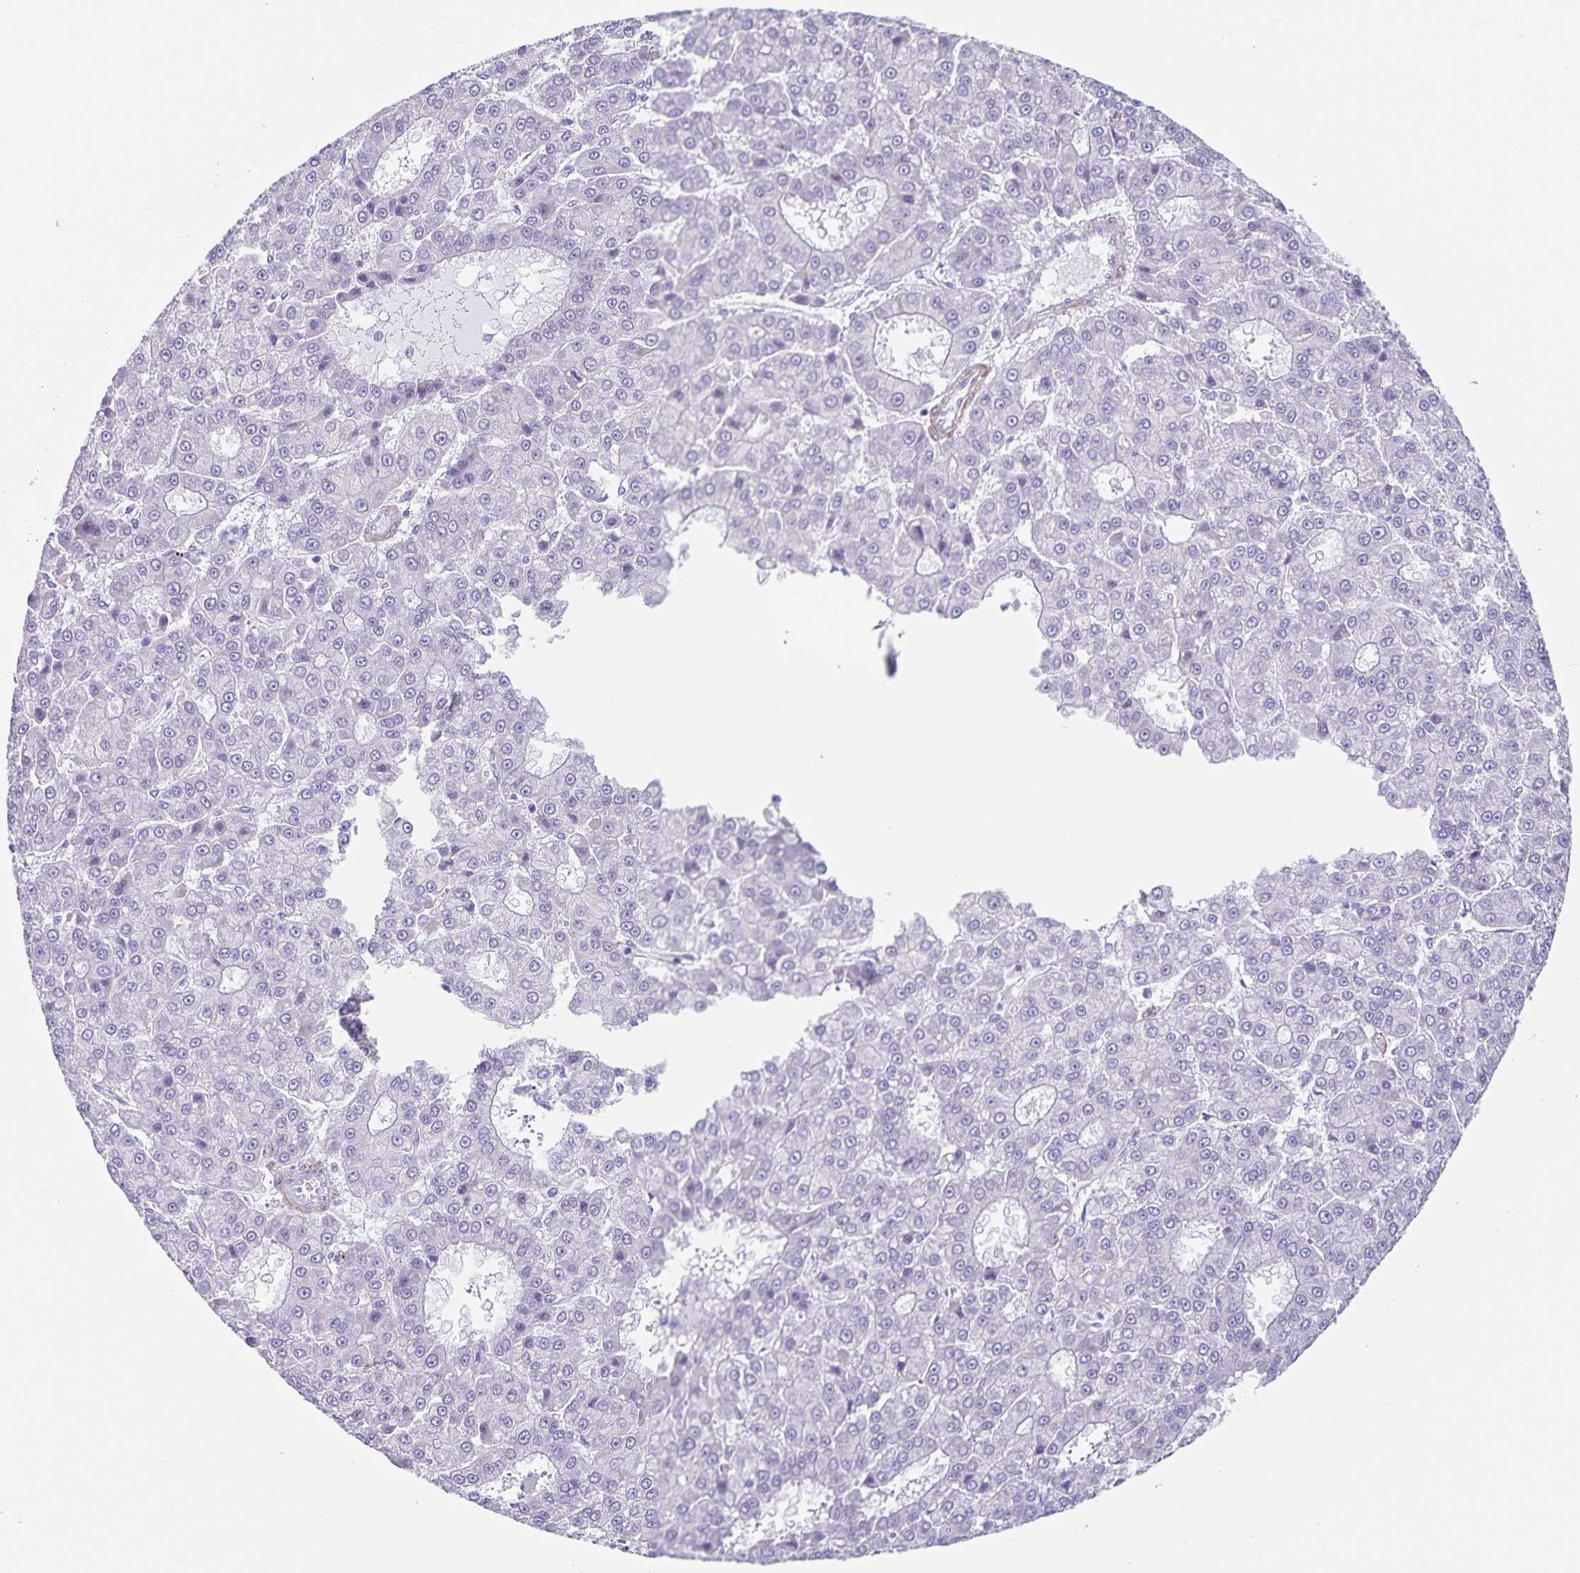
{"staining": {"intensity": "negative", "quantity": "none", "location": "none"}, "tissue": "liver cancer", "cell_type": "Tumor cells", "image_type": "cancer", "snomed": [{"axis": "morphology", "description": "Carcinoma, Hepatocellular, NOS"}, {"axis": "topography", "description": "Liver"}], "caption": "IHC image of human hepatocellular carcinoma (liver) stained for a protein (brown), which displays no expression in tumor cells.", "gene": "SYNM", "patient": {"sex": "male", "age": 70}}